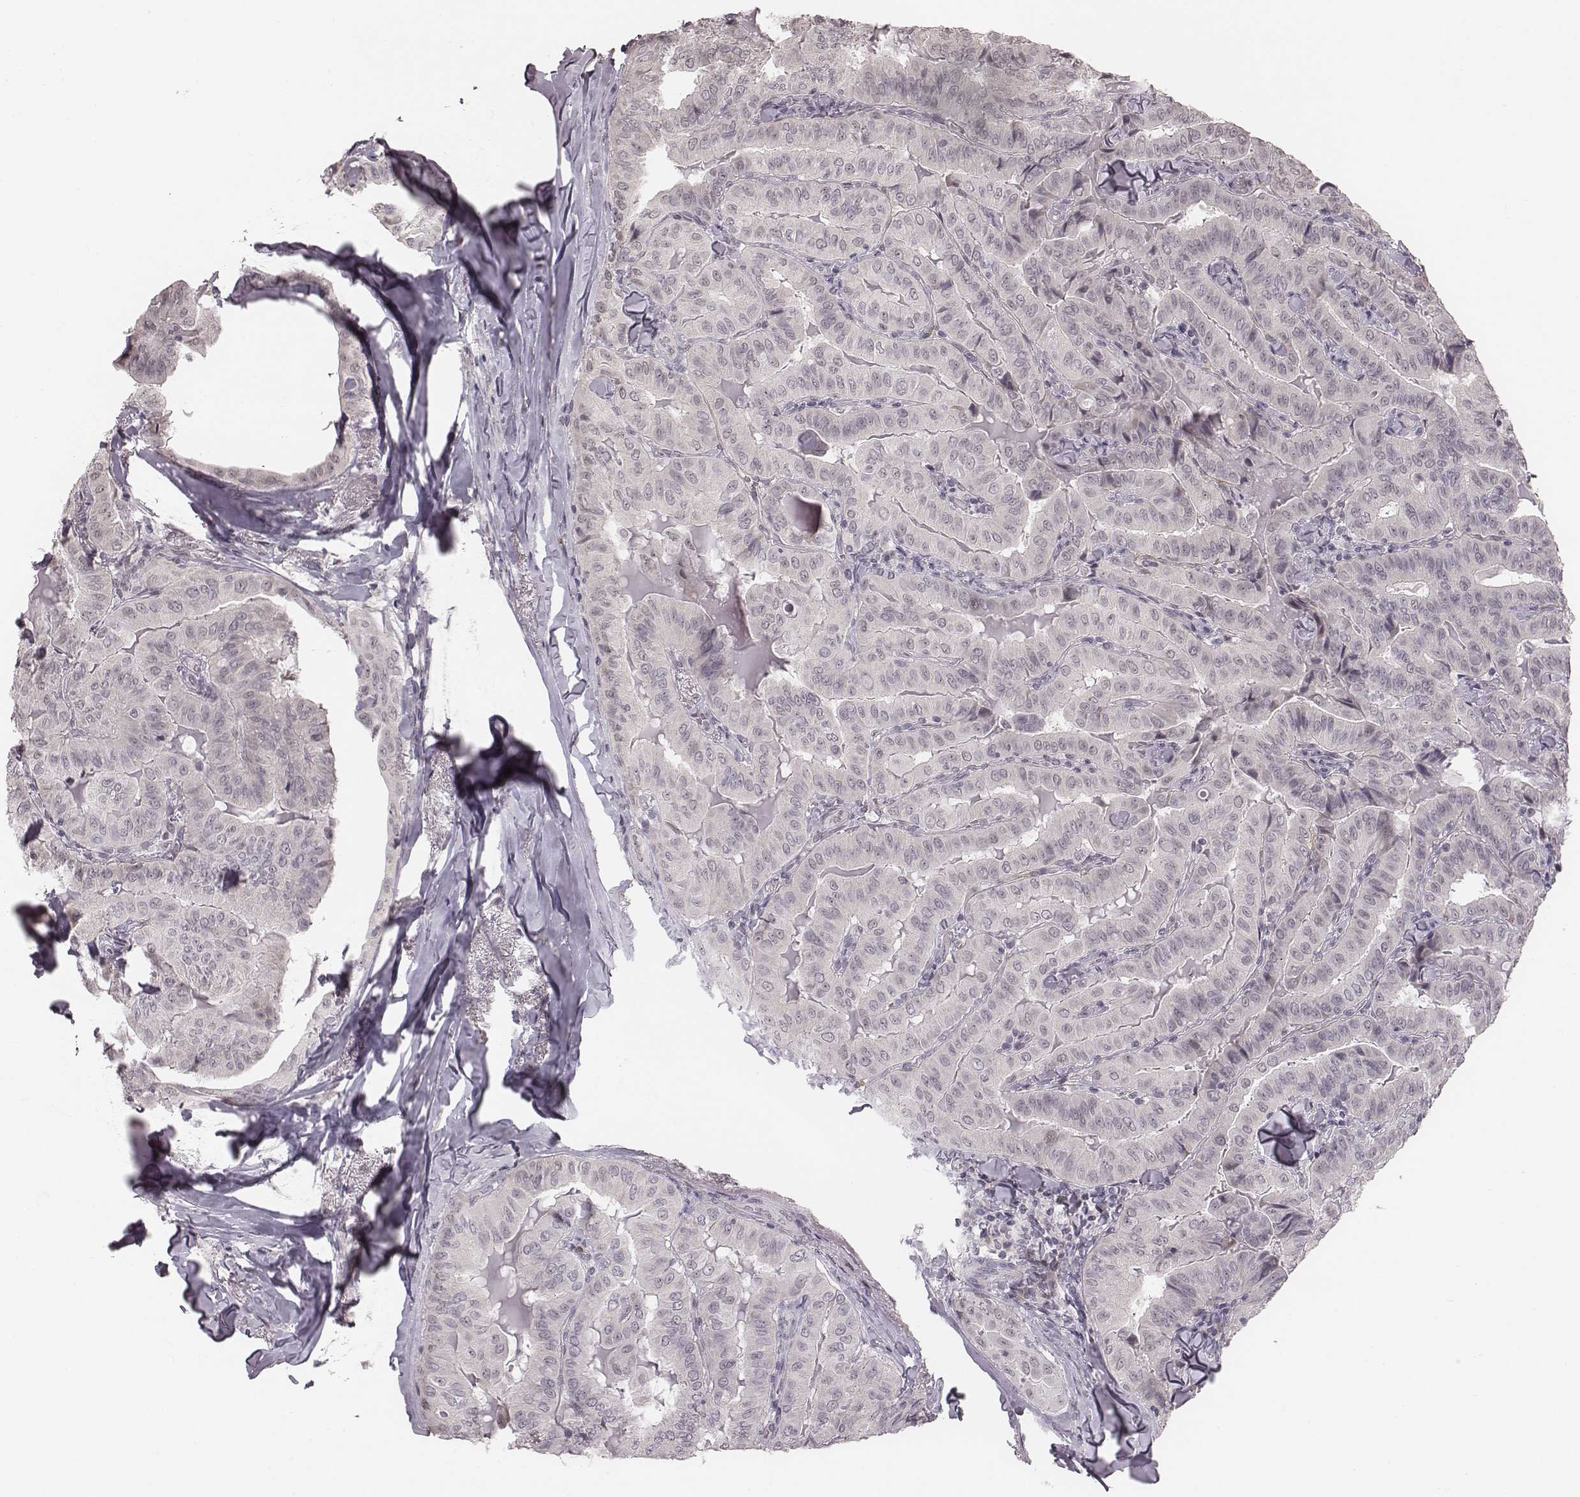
{"staining": {"intensity": "negative", "quantity": "none", "location": "none"}, "tissue": "thyroid cancer", "cell_type": "Tumor cells", "image_type": "cancer", "snomed": [{"axis": "morphology", "description": "Papillary adenocarcinoma, NOS"}, {"axis": "topography", "description": "Thyroid gland"}], "caption": "An immunohistochemistry (IHC) micrograph of papillary adenocarcinoma (thyroid) is shown. There is no staining in tumor cells of papillary adenocarcinoma (thyroid). (DAB (3,3'-diaminobenzidine) IHC, high magnification).", "gene": "RPGRIP1", "patient": {"sex": "female", "age": 68}}